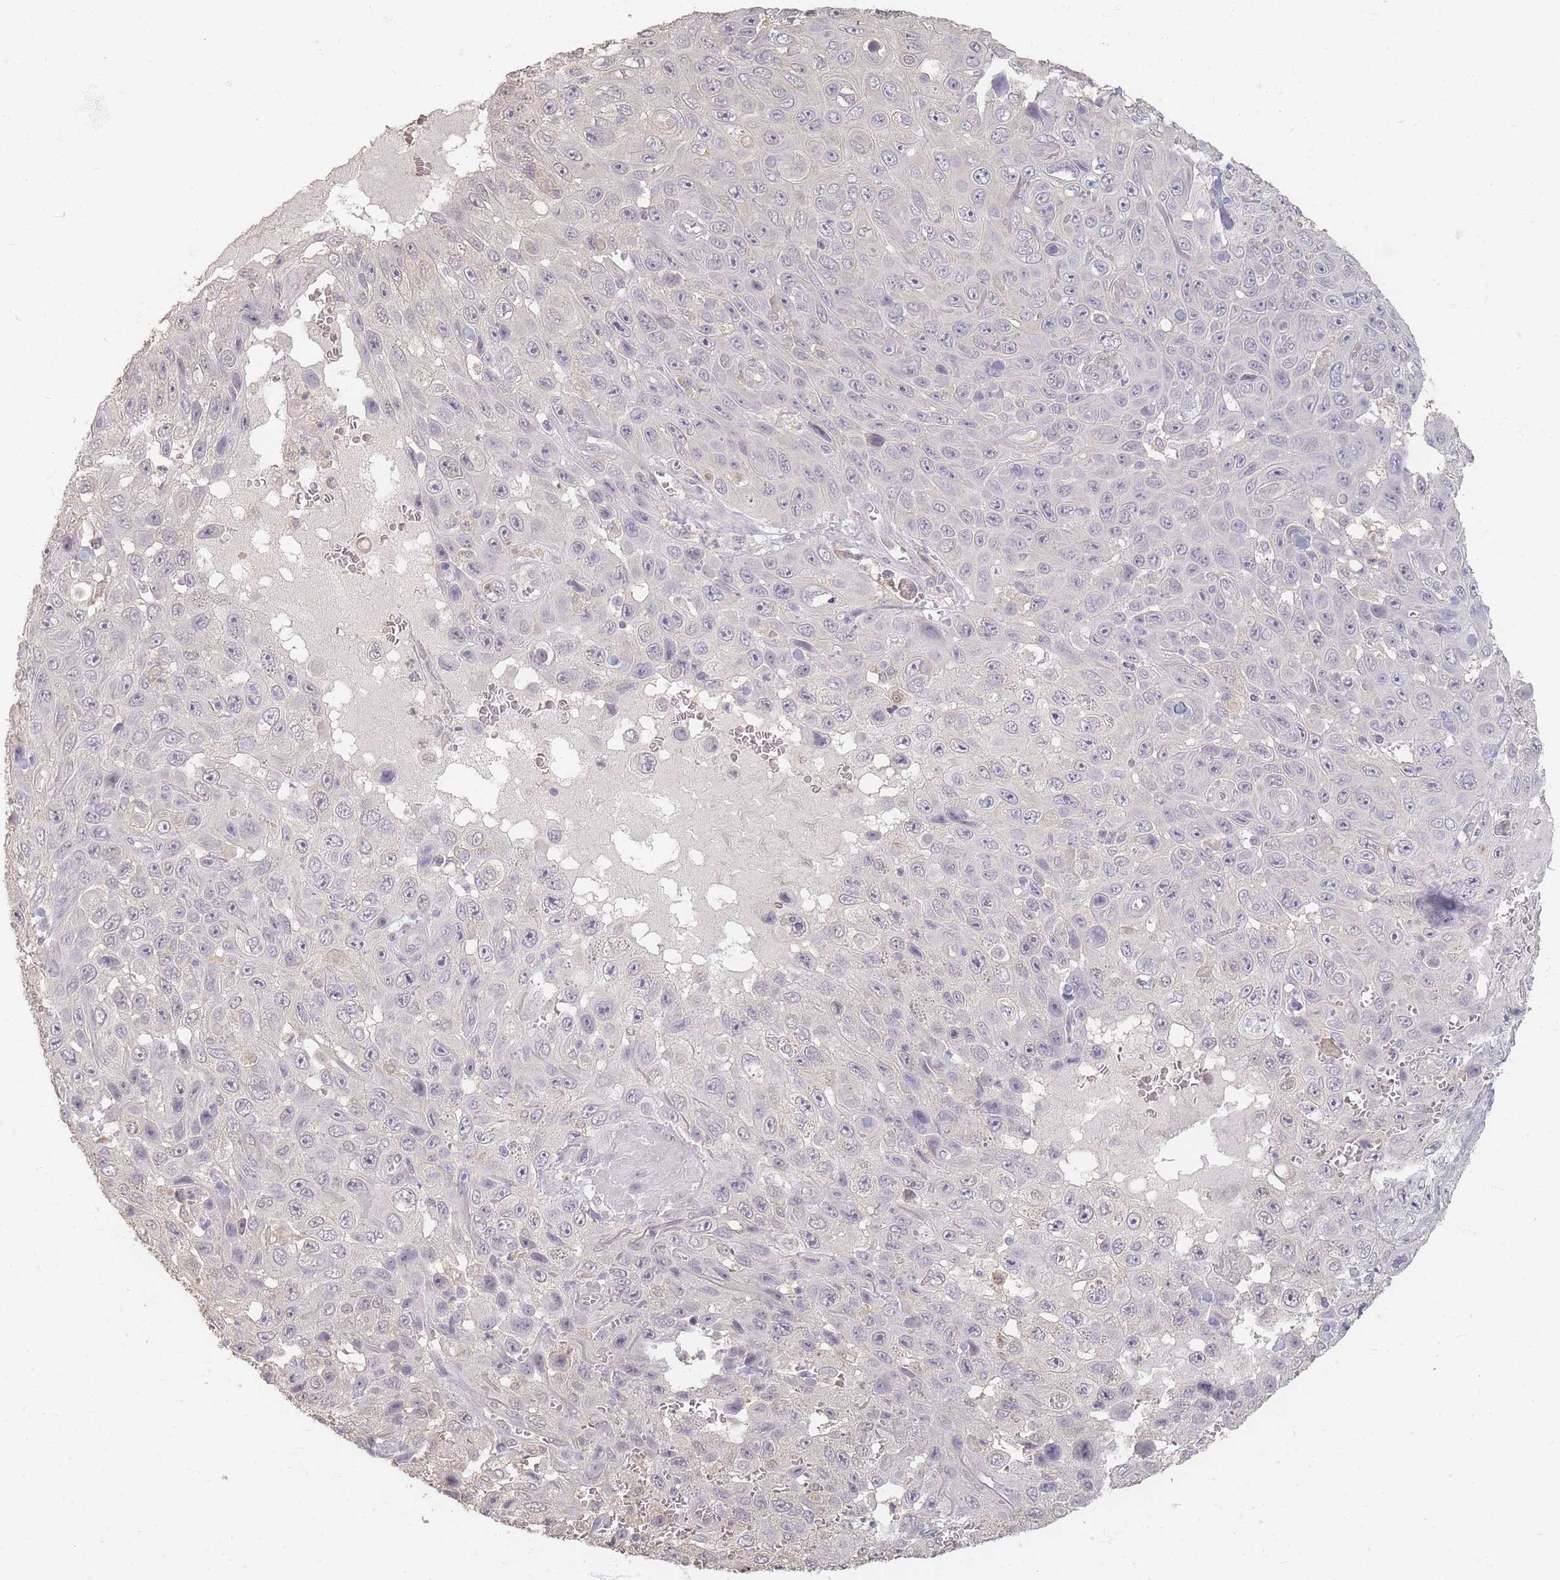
{"staining": {"intensity": "negative", "quantity": "none", "location": "none"}, "tissue": "skin cancer", "cell_type": "Tumor cells", "image_type": "cancer", "snomed": [{"axis": "morphology", "description": "Squamous cell carcinoma, NOS"}, {"axis": "topography", "description": "Skin"}], "caption": "High magnification brightfield microscopy of skin cancer stained with DAB (3,3'-diaminobenzidine) (brown) and counterstained with hematoxylin (blue): tumor cells show no significant positivity.", "gene": "RFTN1", "patient": {"sex": "male", "age": 82}}